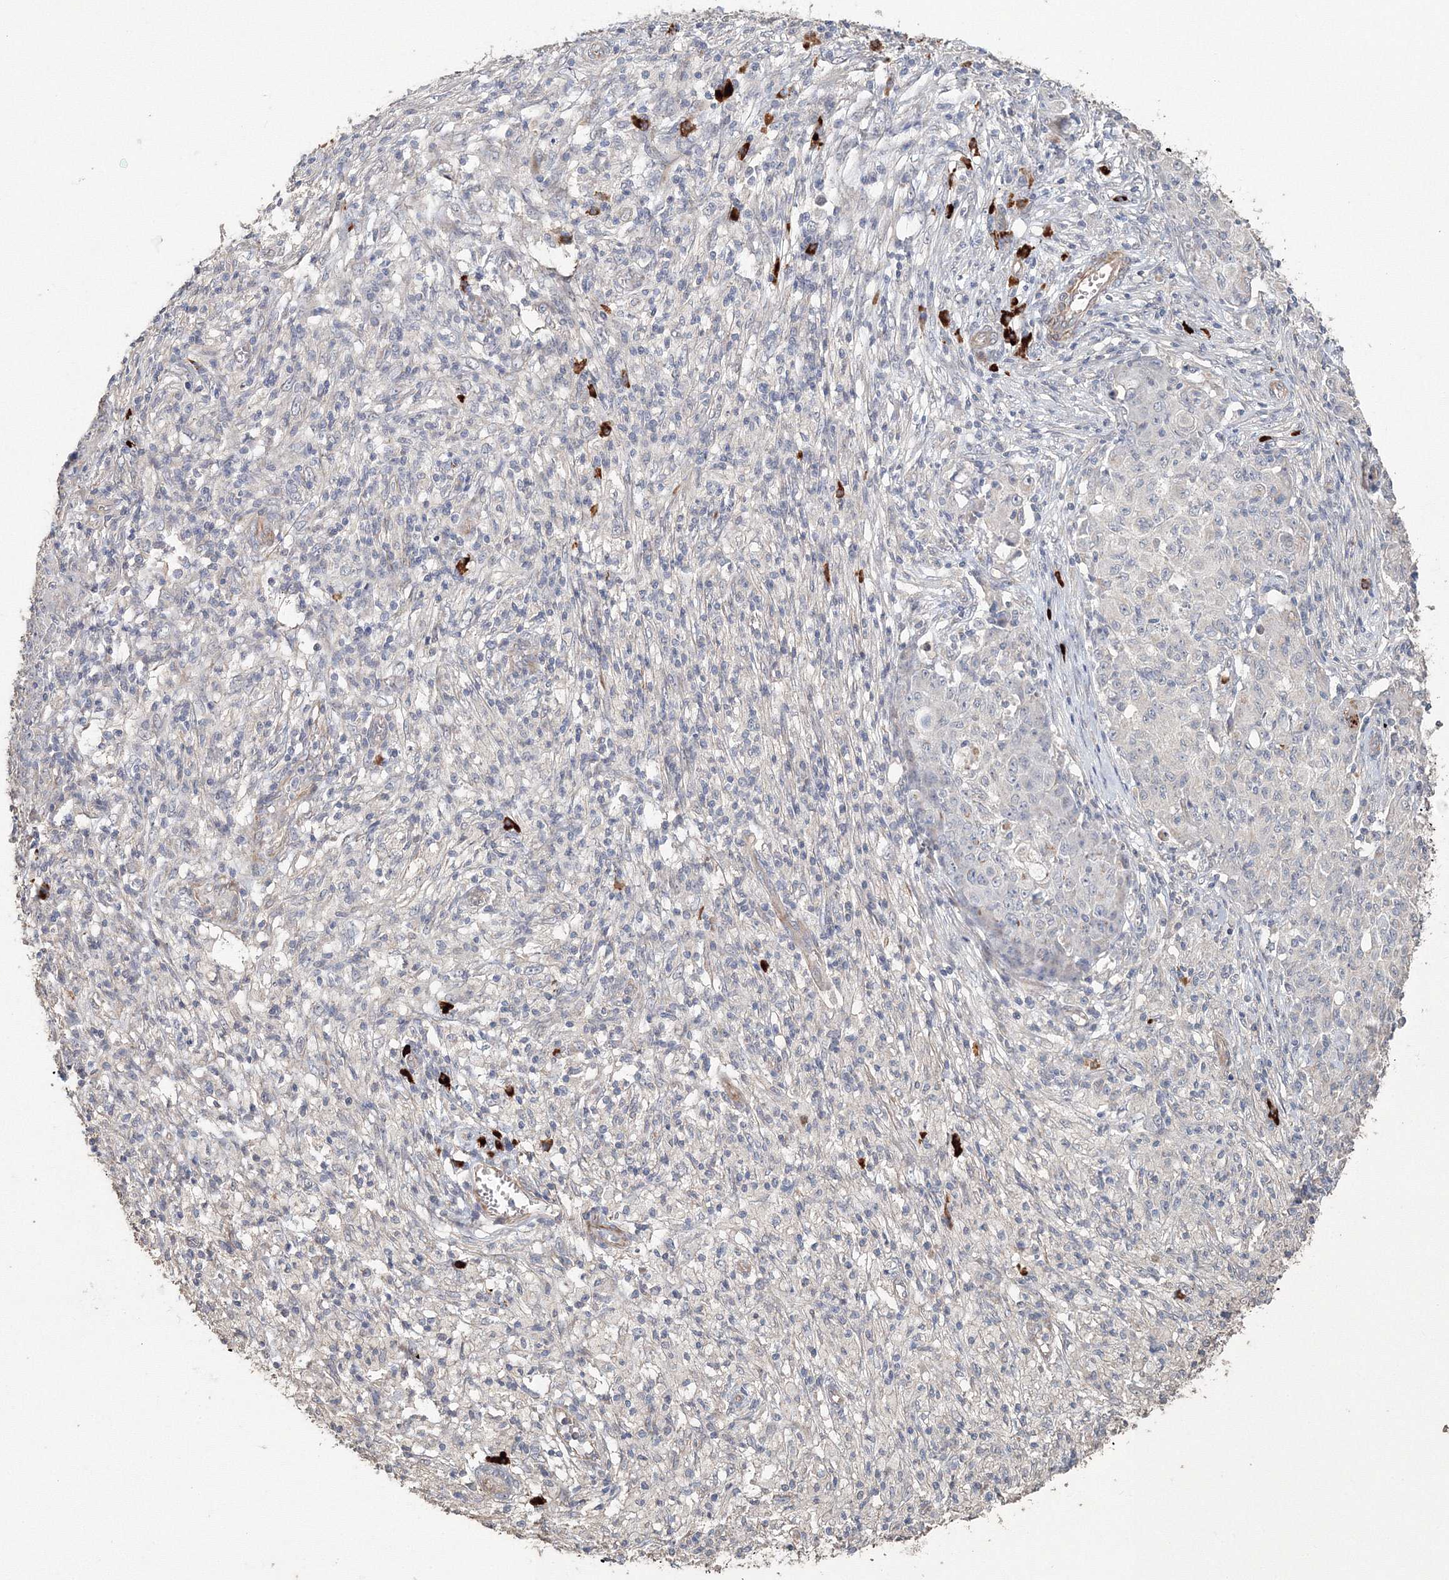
{"staining": {"intensity": "negative", "quantity": "none", "location": "none"}, "tissue": "ovarian cancer", "cell_type": "Tumor cells", "image_type": "cancer", "snomed": [{"axis": "morphology", "description": "Carcinoma, endometroid"}, {"axis": "topography", "description": "Ovary"}], "caption": "Immunohistochemistry (IHC) histopathology image of neoplastic tissue: human endometroid carcinoma (ovarian) stained with DAB (3,3'-diaminobenzidine) shows no significant protein staining in tumor cells. (Stains: DAB (3,3'-diaminobenzidine) immunohistochemistry (IHC) with hematoxylin counter stain, Microscopy: brightfield microscopy at high magnification).", "gene": "NALF2", "patient": {"sex": "female", "age": 42}}